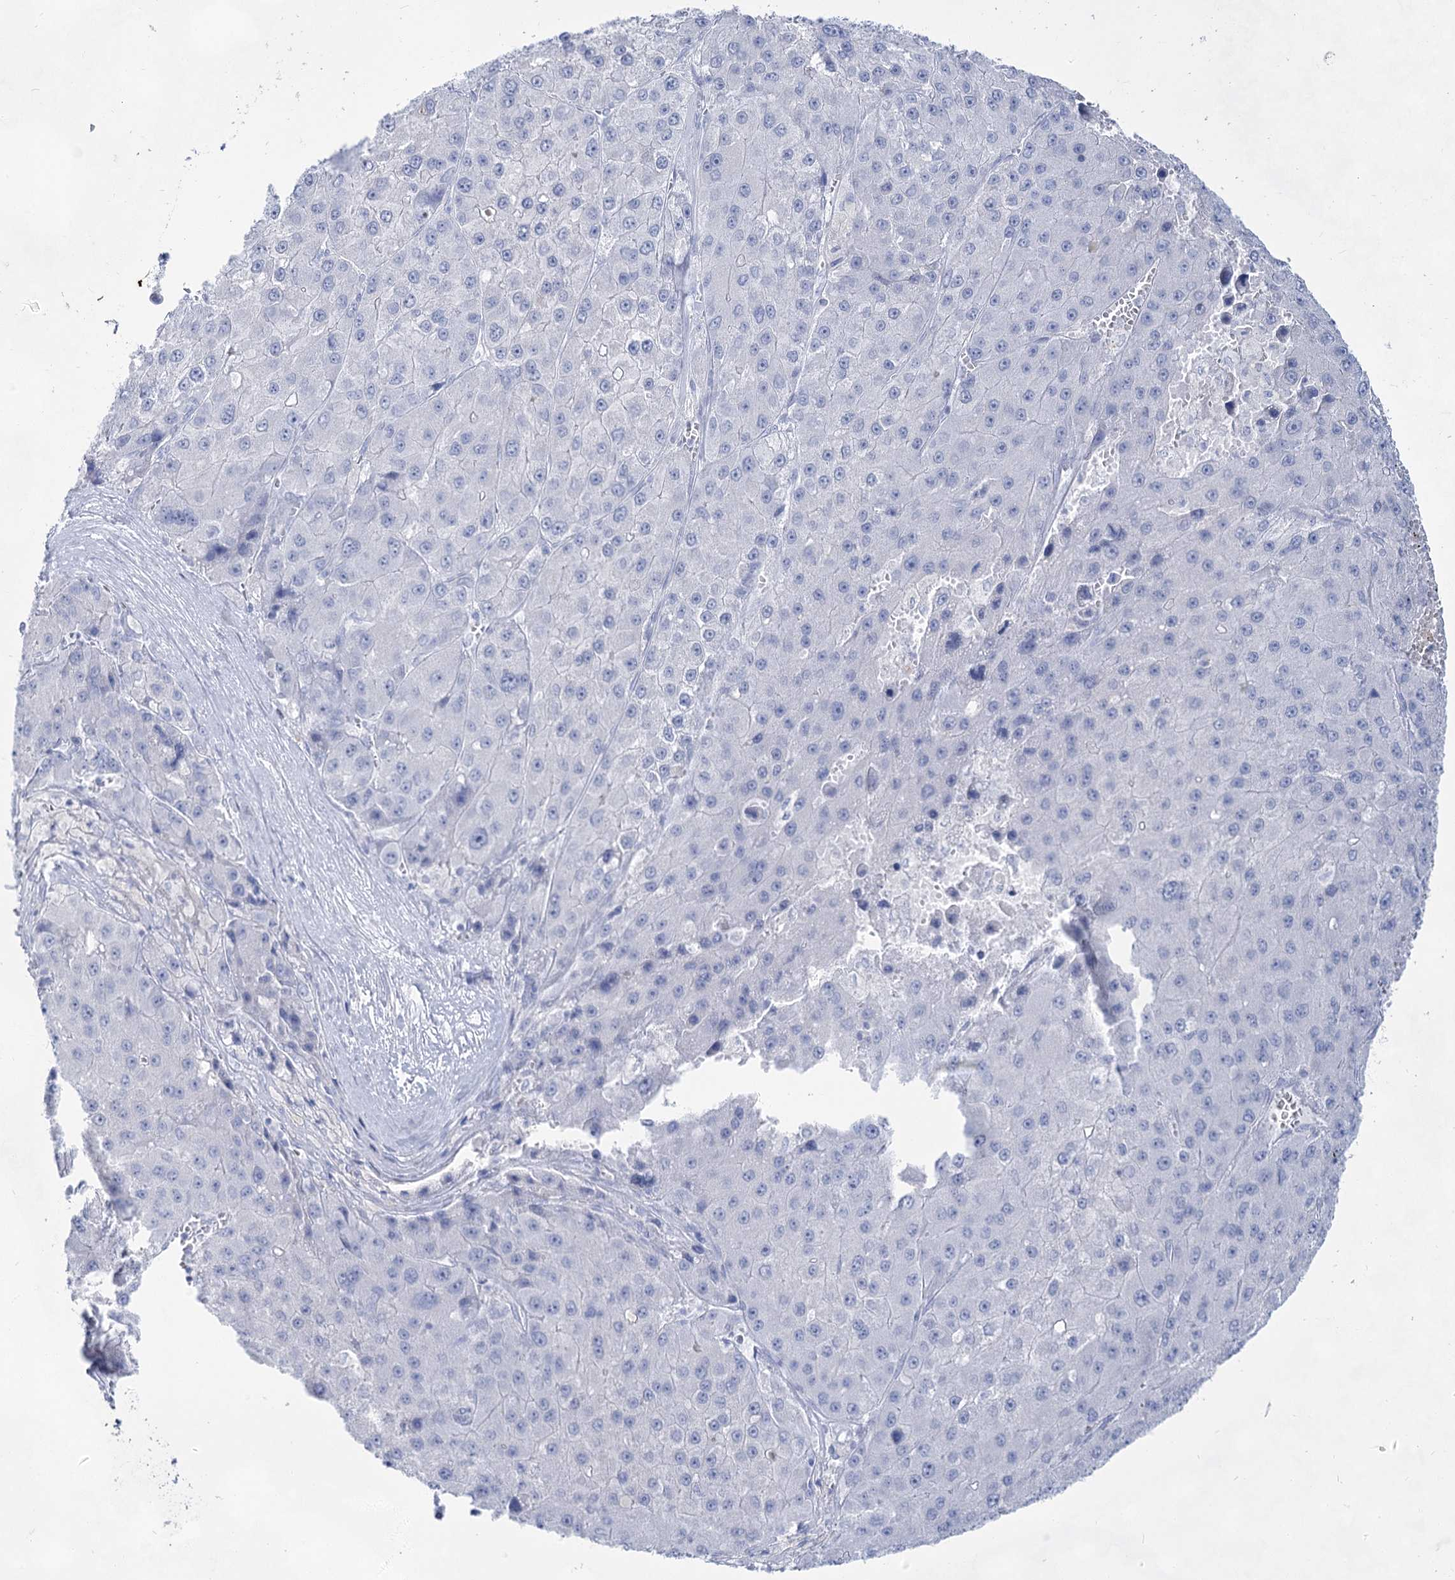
{"staining": {"intensity": "negative", "quantity": "none", "location": "none"}, "tissue": "liver cancer", "cell_type": "Tumor cells", "image_type": "cancer", "snomed": [{"axis": "morphology", "description": "Carcinoma, Hepatocellular, NOS"}, {"axis": "topography", "description": "Liver"}], "caption": "IHC photomicrograph of human liver cancer stained for a protein (brown), which reveals no positivity in tumor cells.", "gene": "ACRV1", "patient": {"sex": "female", "age": 73}}